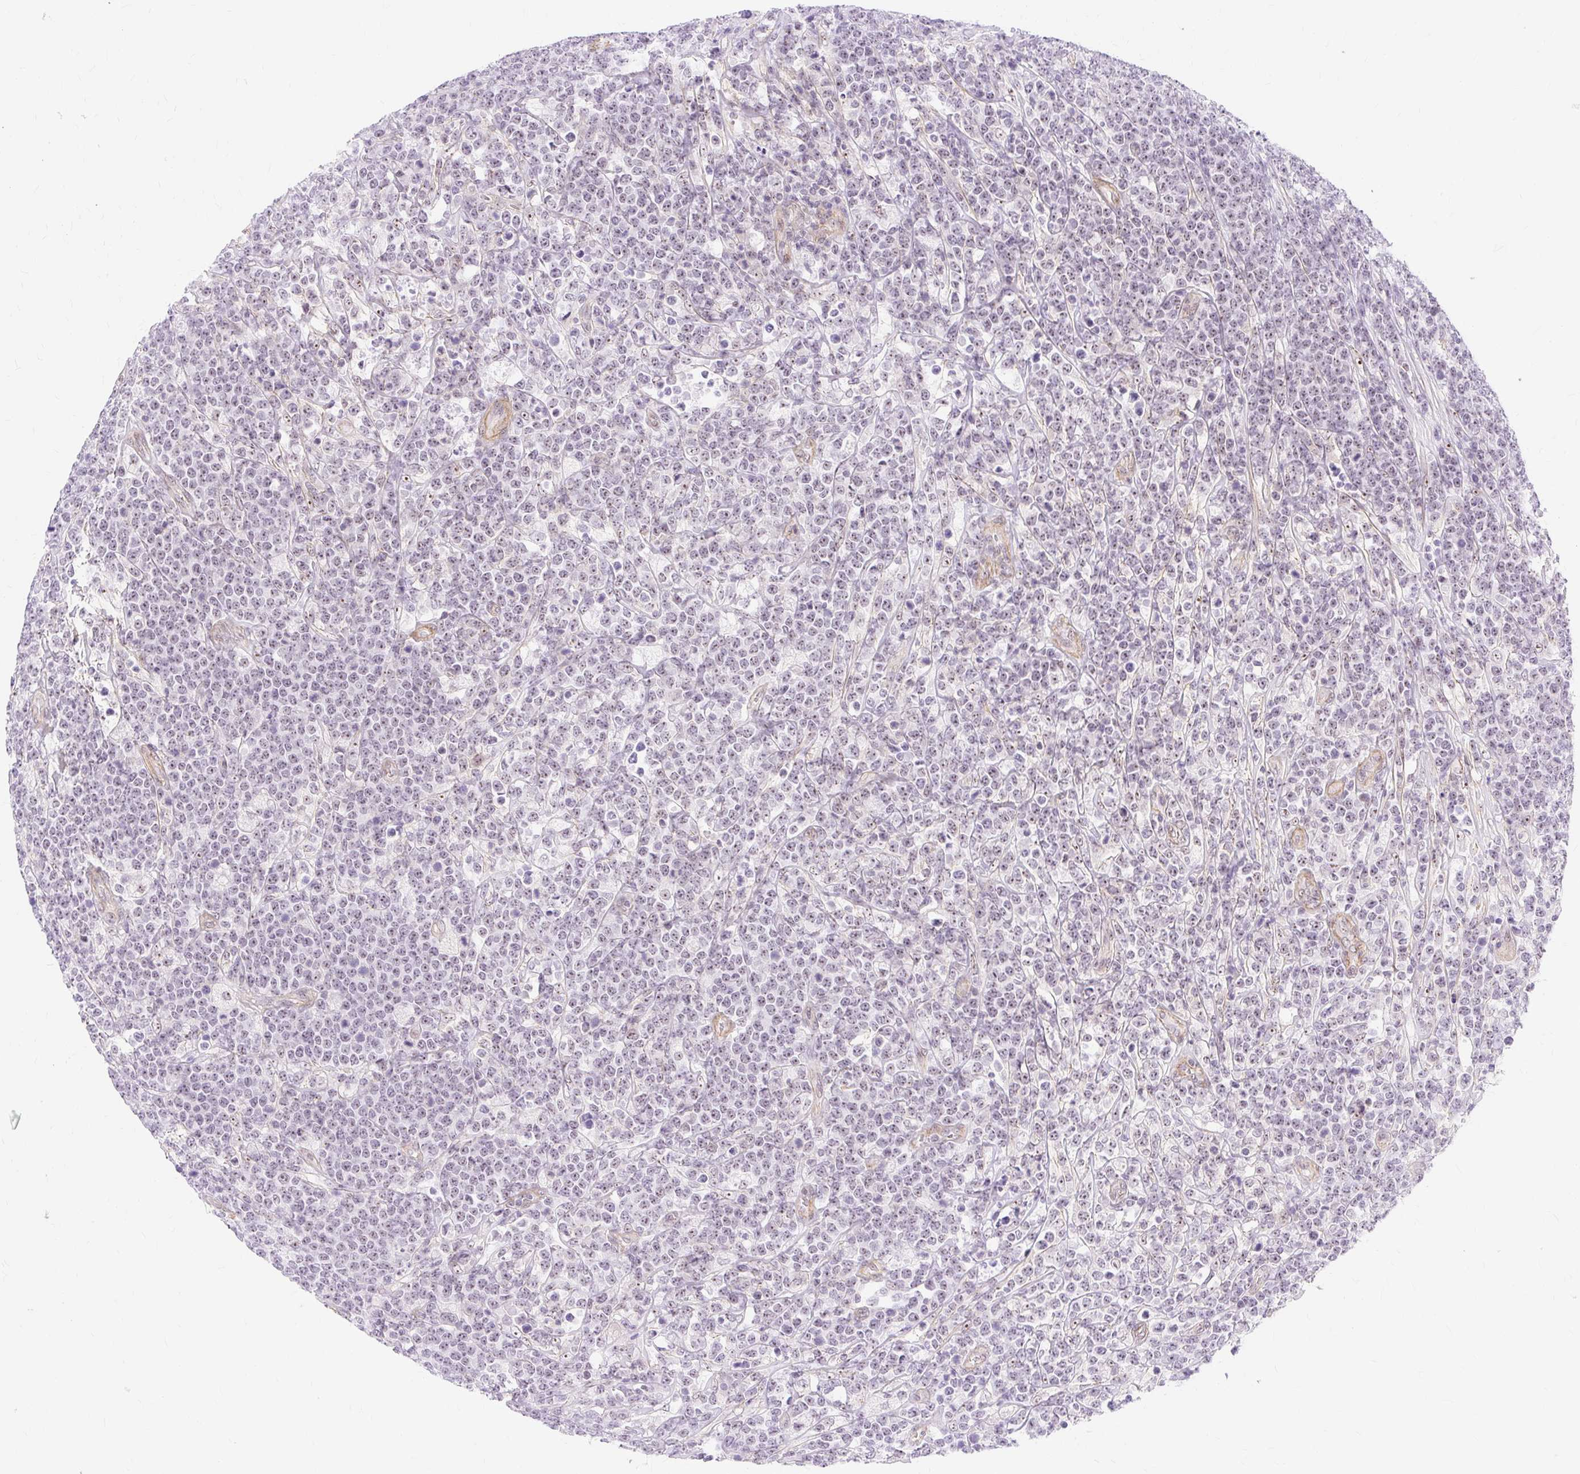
{"staining": {"intensity": "weak", "quantity": ">75%", "location": "nuclear"}, "tissue": "lymphoma", "cell_type": "Tumor cells", "image_type": "cancer", "snomed": [{"axis": "morphology", "description": "Malignant lymphoma, non-Hodgkin's type, High grade"}, {"axis": "topography", "description": "Small intestine"}], "caption": "Lymphoma stained with DAB IHC reveals low levels of weak nuclear staining in approximately >75% of tumor cells.", "gene": "OBP2A", "patient": {"sex": "male", "age": 8}}